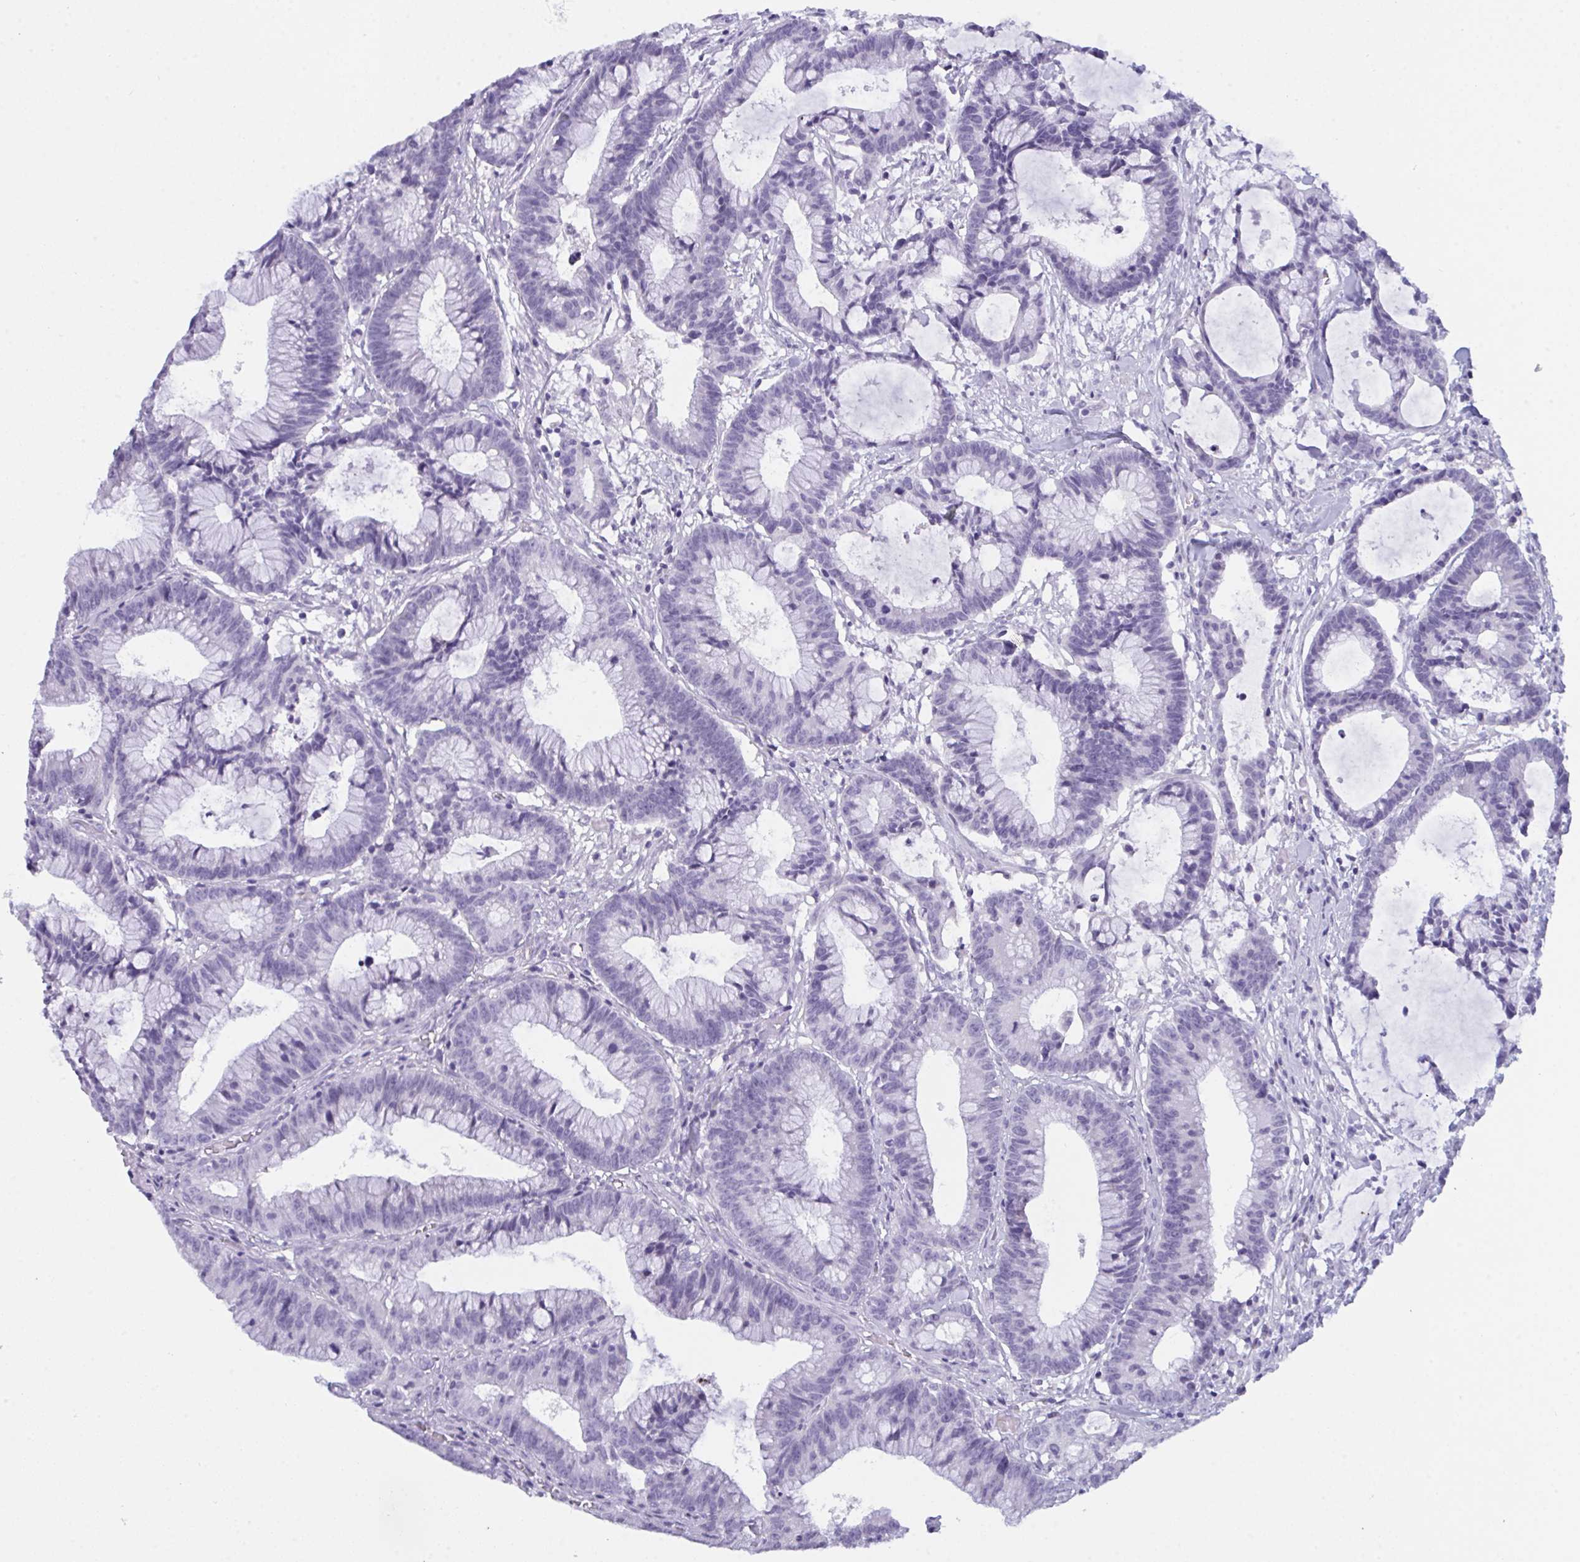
{"staining": {"intensity": "negative", "quantity": "none", "location": "none"}, "tissue": "colorectal cancer", "cell_type": "Tumor cells", "image_type": "cancer", "snomed": [{"axis": "morphology", "description": "Adenocarcinoma, NOS"}, {"axis": "topography", "description": "Colon"}], "caption": "Image shows no significant protein positivity in tumor cells of colorectal adenocarcinoma.", "gene": "PRDM9", "patient": {"sex": "female", "age": 78}}